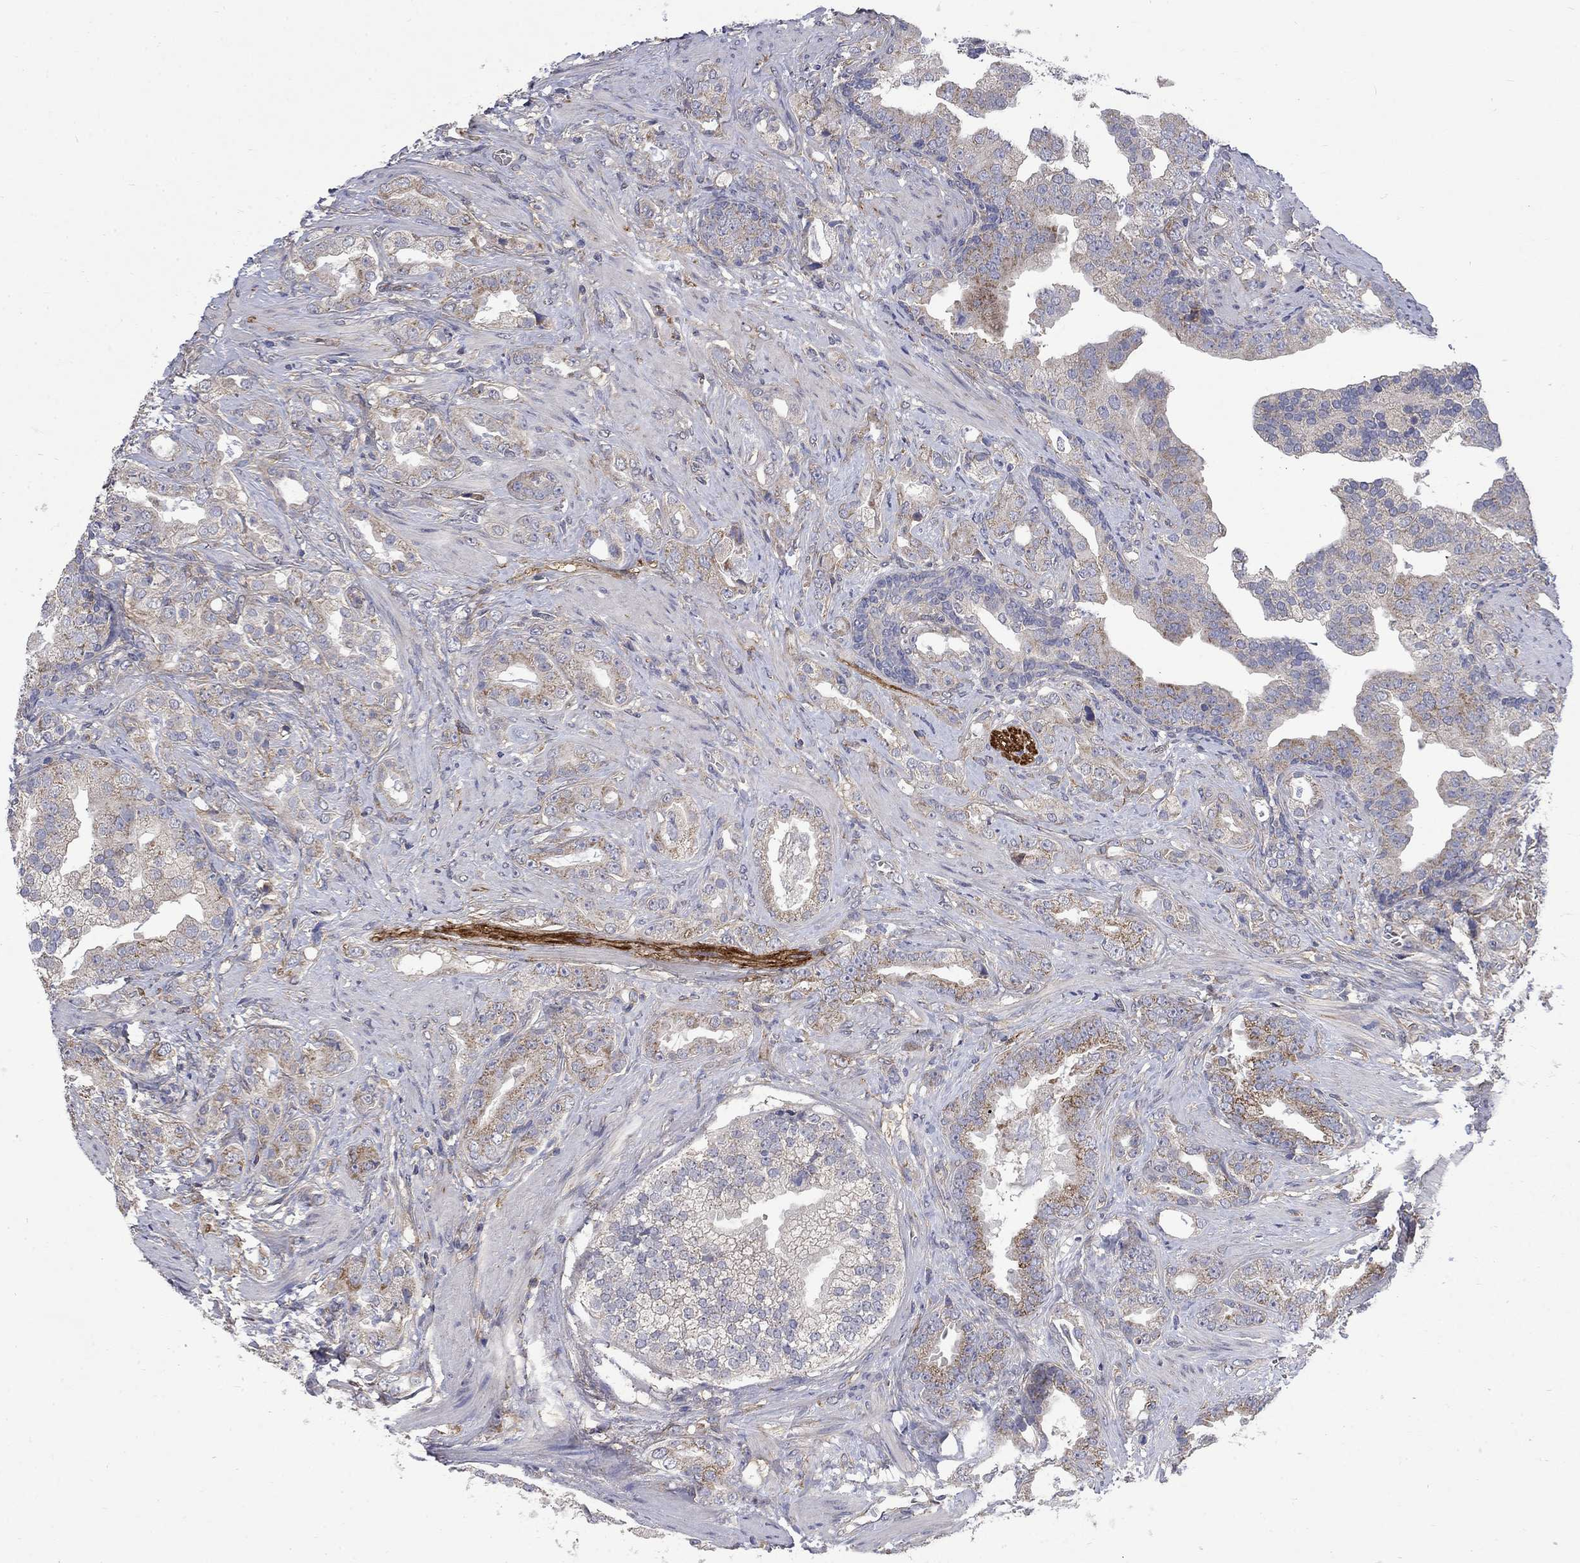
{"staining": {"intensity": "strong", "quantity": "<25%", "location": "cytoplasmic/membranous"}, "tissue": "prostate cancer", "cell_type": "Tumor cells", "image_type": "cancer", "snomed": [{"axis": "morphology", "description": "Adenocarcinoma, NOS"}, {"axis": "topography", "description": "Prostate"}], "caption": "IHC (DAB) staining of prostate adenocarcinoma displays strong cytoplasmic/membranous protein expression in approximately <25% of tumor cells.", "gene": "HSPA12A", "patient": {"sex": "male", "age": 57}}